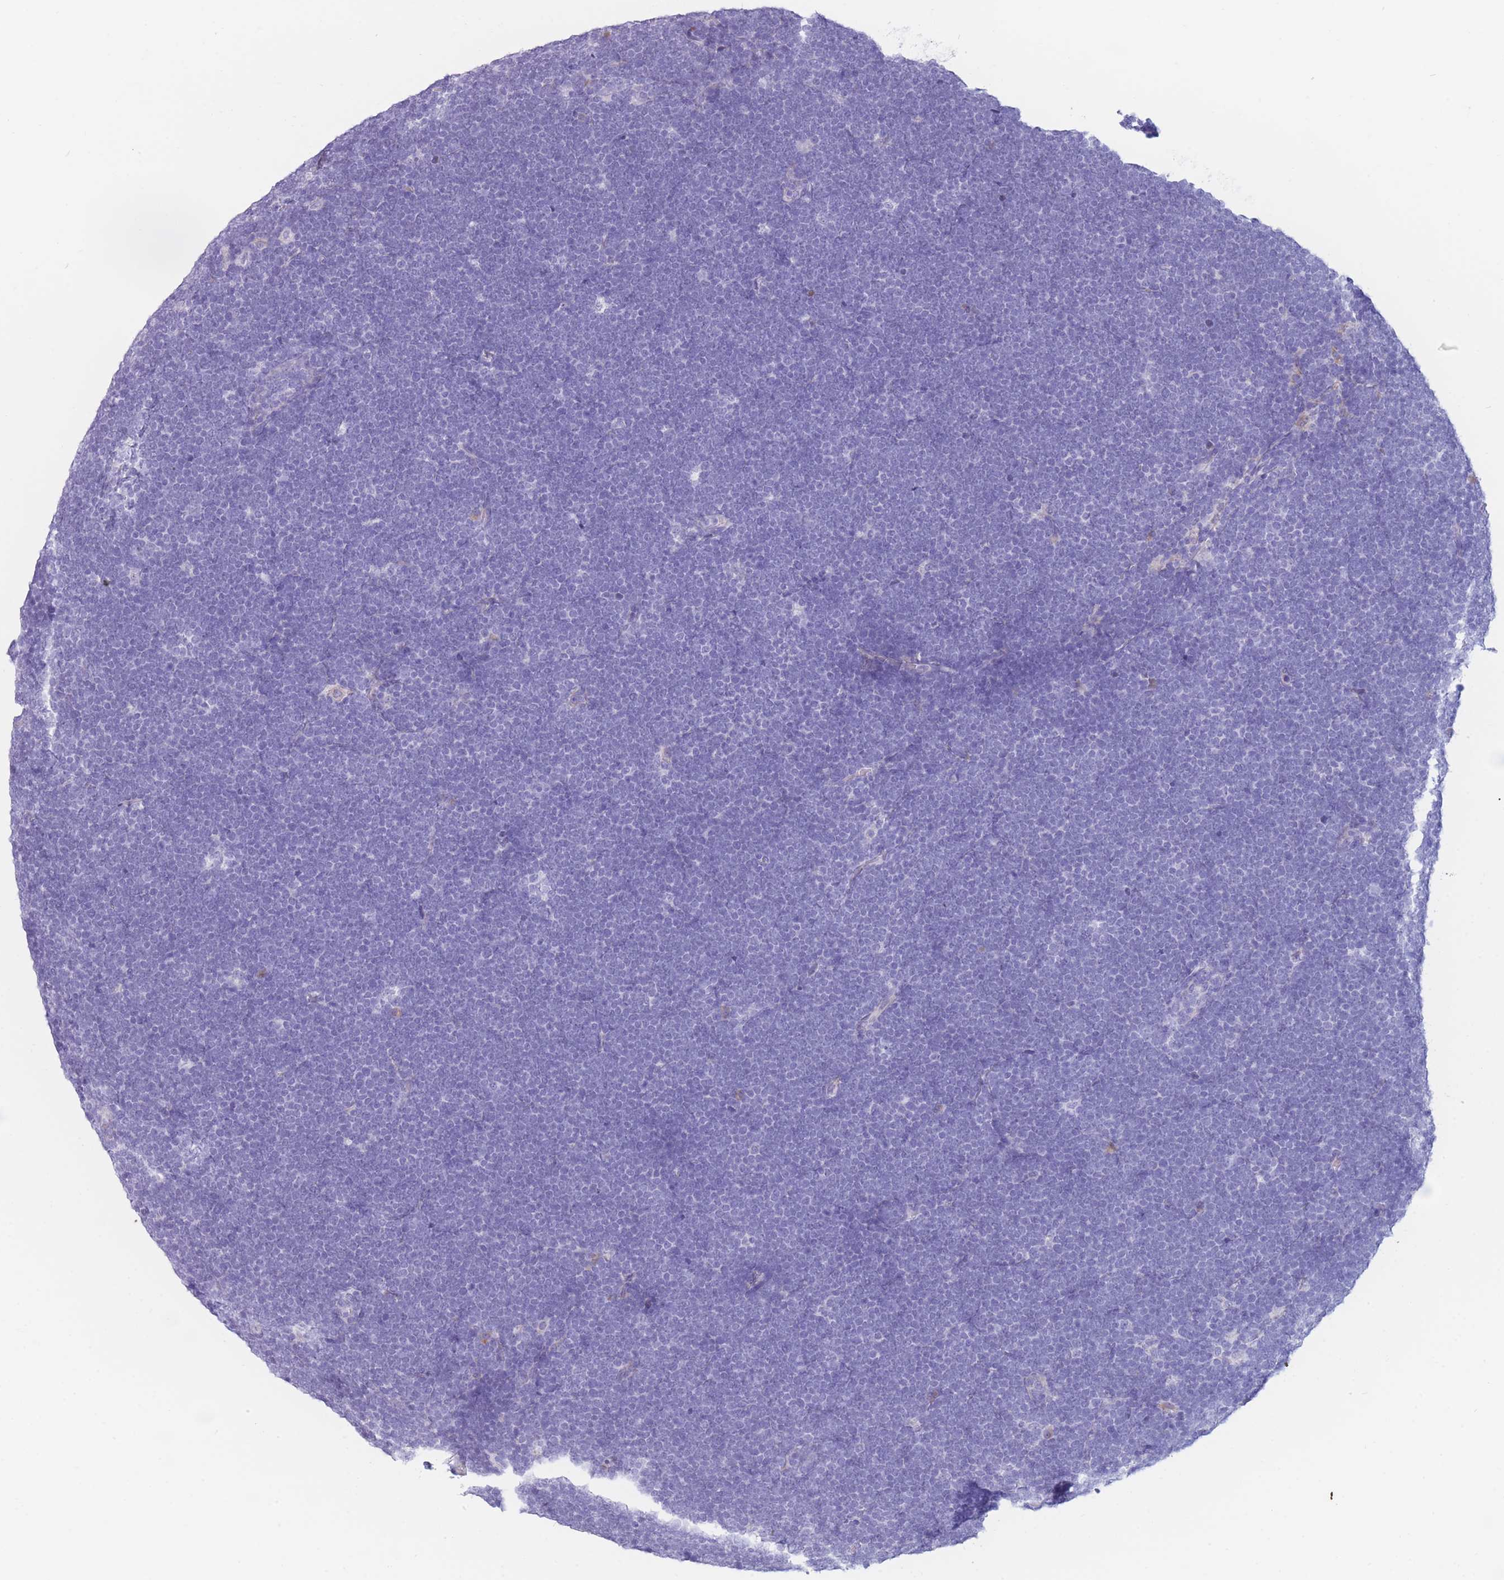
{"staining": {"intensity": "negative", "quantity": "none", "location": "none"}, "tissue": "lymphoma", "cell_type": "Tumor cells", "image_type": "cancer", "snomed": [{"axis": "morphology", "description": "Malignant lymphoma, non-Hodgkin's type, High grade"}, {"axis": "topography", "description": "Lymph node"}], "caption": "Immunohistochemical staining of high-grade malignant lymphoma, non-Hodgkin's type exhibits no significant positivity in tumor cells.", "gene": "COL27A1", "patient": {"sex": "male", "age": 13}}